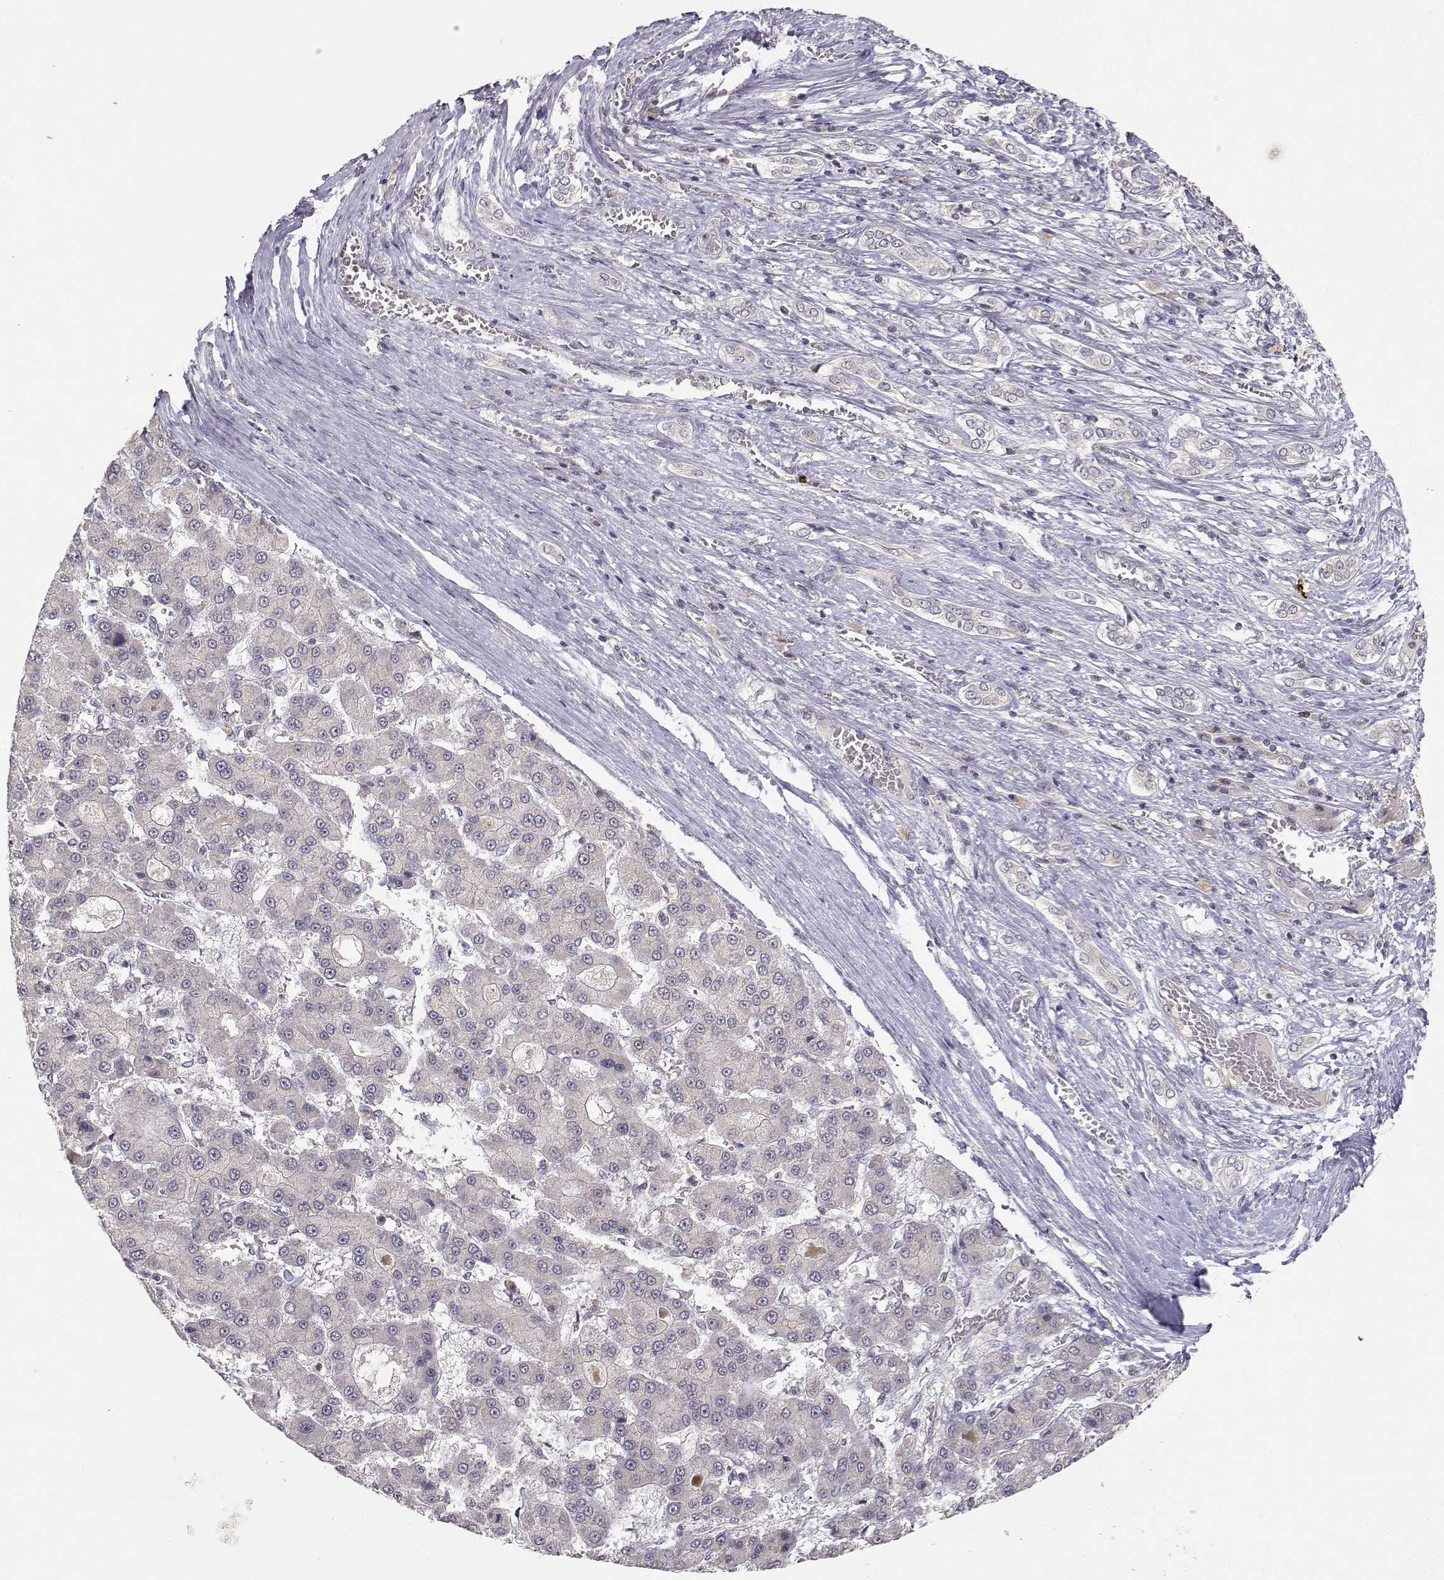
{"staining": {"intensity": "negative", "quantity": "none", "location": "none"}, "tissue": "liver cancer", "cell_type": "Tumor cells", "image_type": "cancer", "snomed": [{"axis": "morphology", "description": "Carcinoma, Hepatocellular, NOS"}, {"axis": "topography", "description": "Liver"}], "caption": "A histopathology image of human liver hepatocellular carcinoma is negative for staining in tumor cells. The staining was performed using DAB to visualize the protein expression in brown, while the nuclei were stained in blue with hematoxylin (Magnification: 20x).", "gene": "RAD51", "patient": {"sex": "male", "age": 70}}